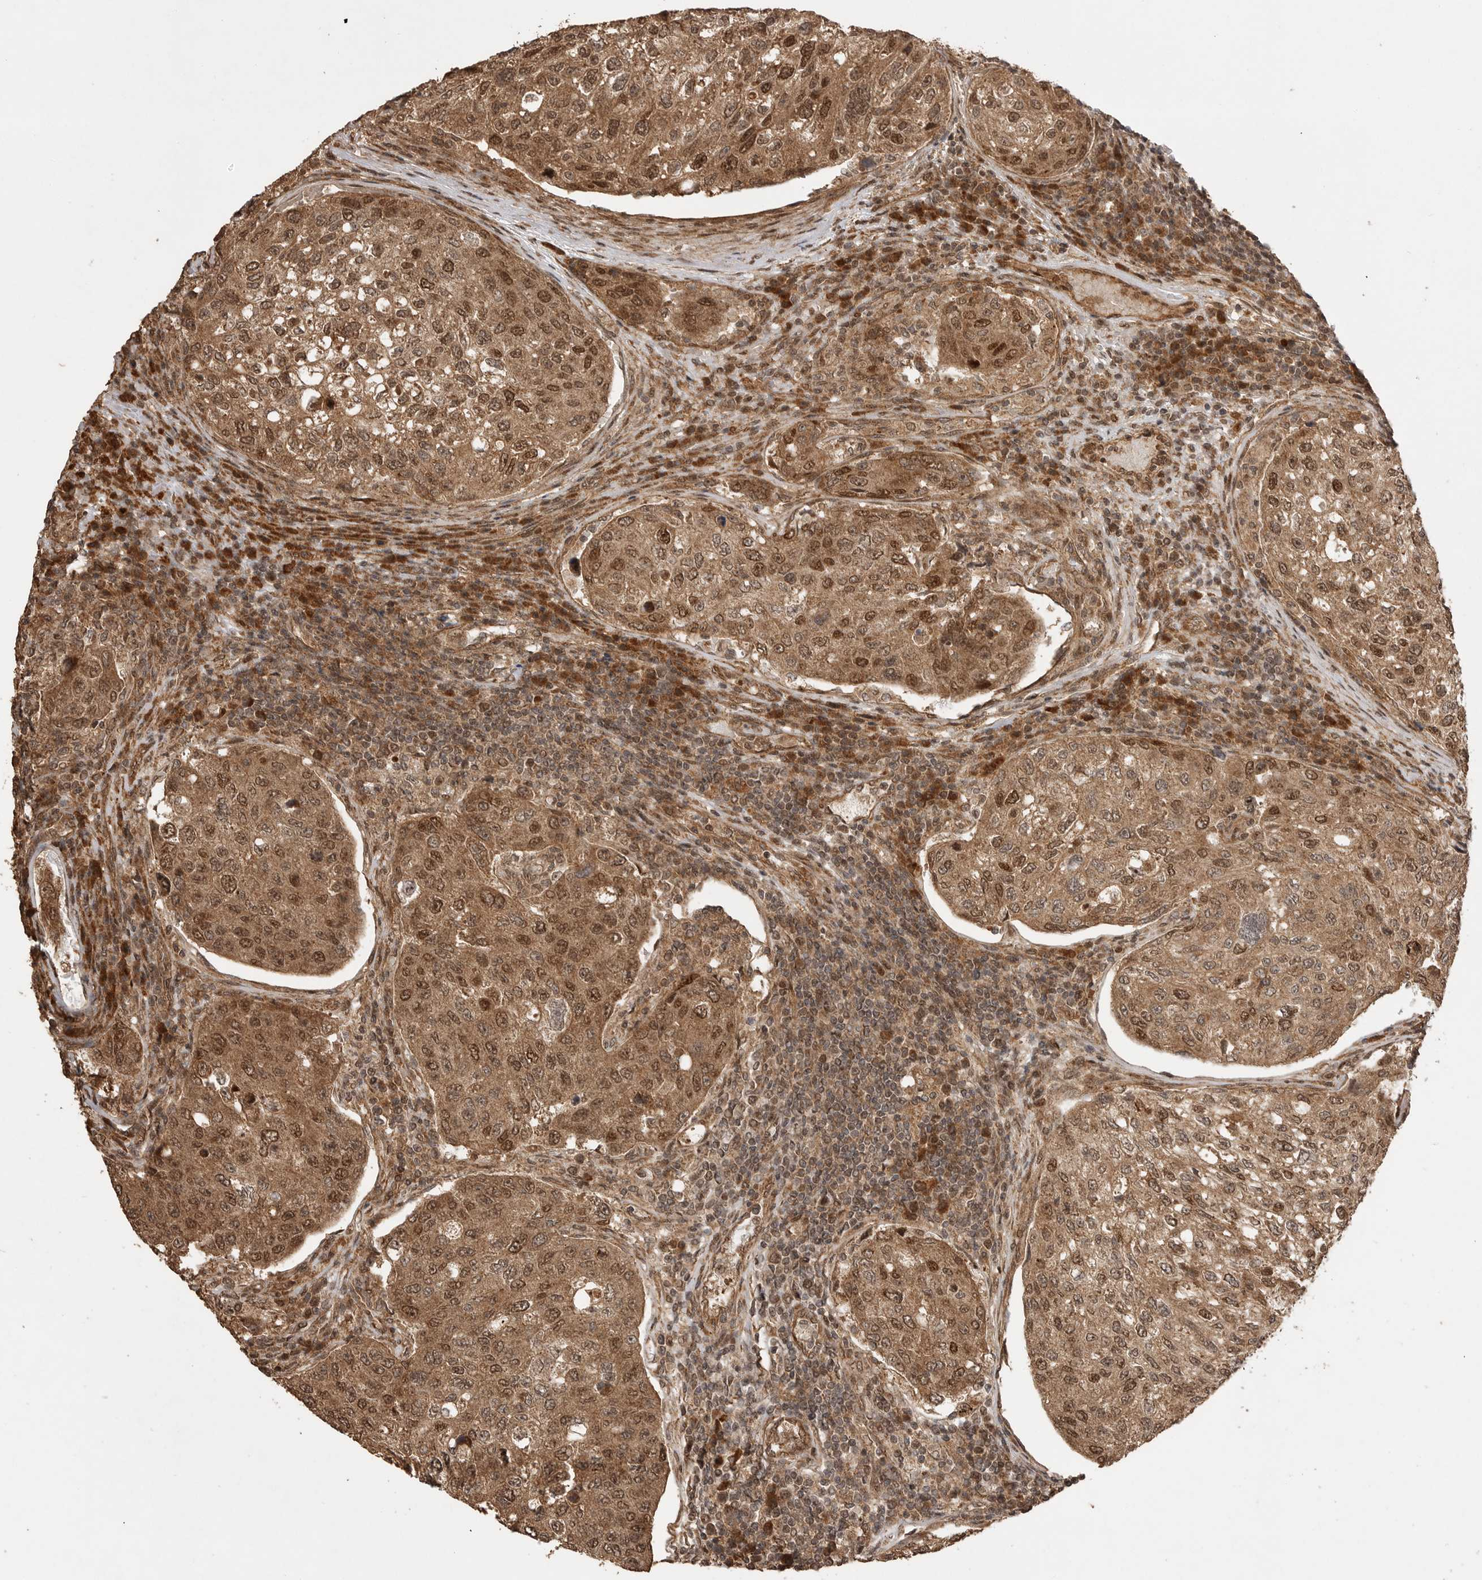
{"staining": {"intensity": "moderate", "quantity": ">75%", "location": "cytoplasmic/membranous,nuclear"}, "tissue": "urothelial cancer", "cell_type": "Tumor cells", "image_type": "cancer", "snomed": [{"axis": "morphology", "description": "Urothelial carcinoma, High grade"}, {"axis": "topography", "description": "Lymph node"}, {"axis": "topography", "description": "Urinary bladder"}], "caption": "The immunohistochemical stain highlights moderate cytoplasmic/membranous and nuclear expression in tumor cells of urothelial cancer tissue. The staining is performed using DAB (3,3'-diaminobenzidine) brown chromogen to label protein expression. The nuclei are counter-stained blue using hematoxylin.", "gene": "BOC", "patient": {"sex": "male", "age": 51}}